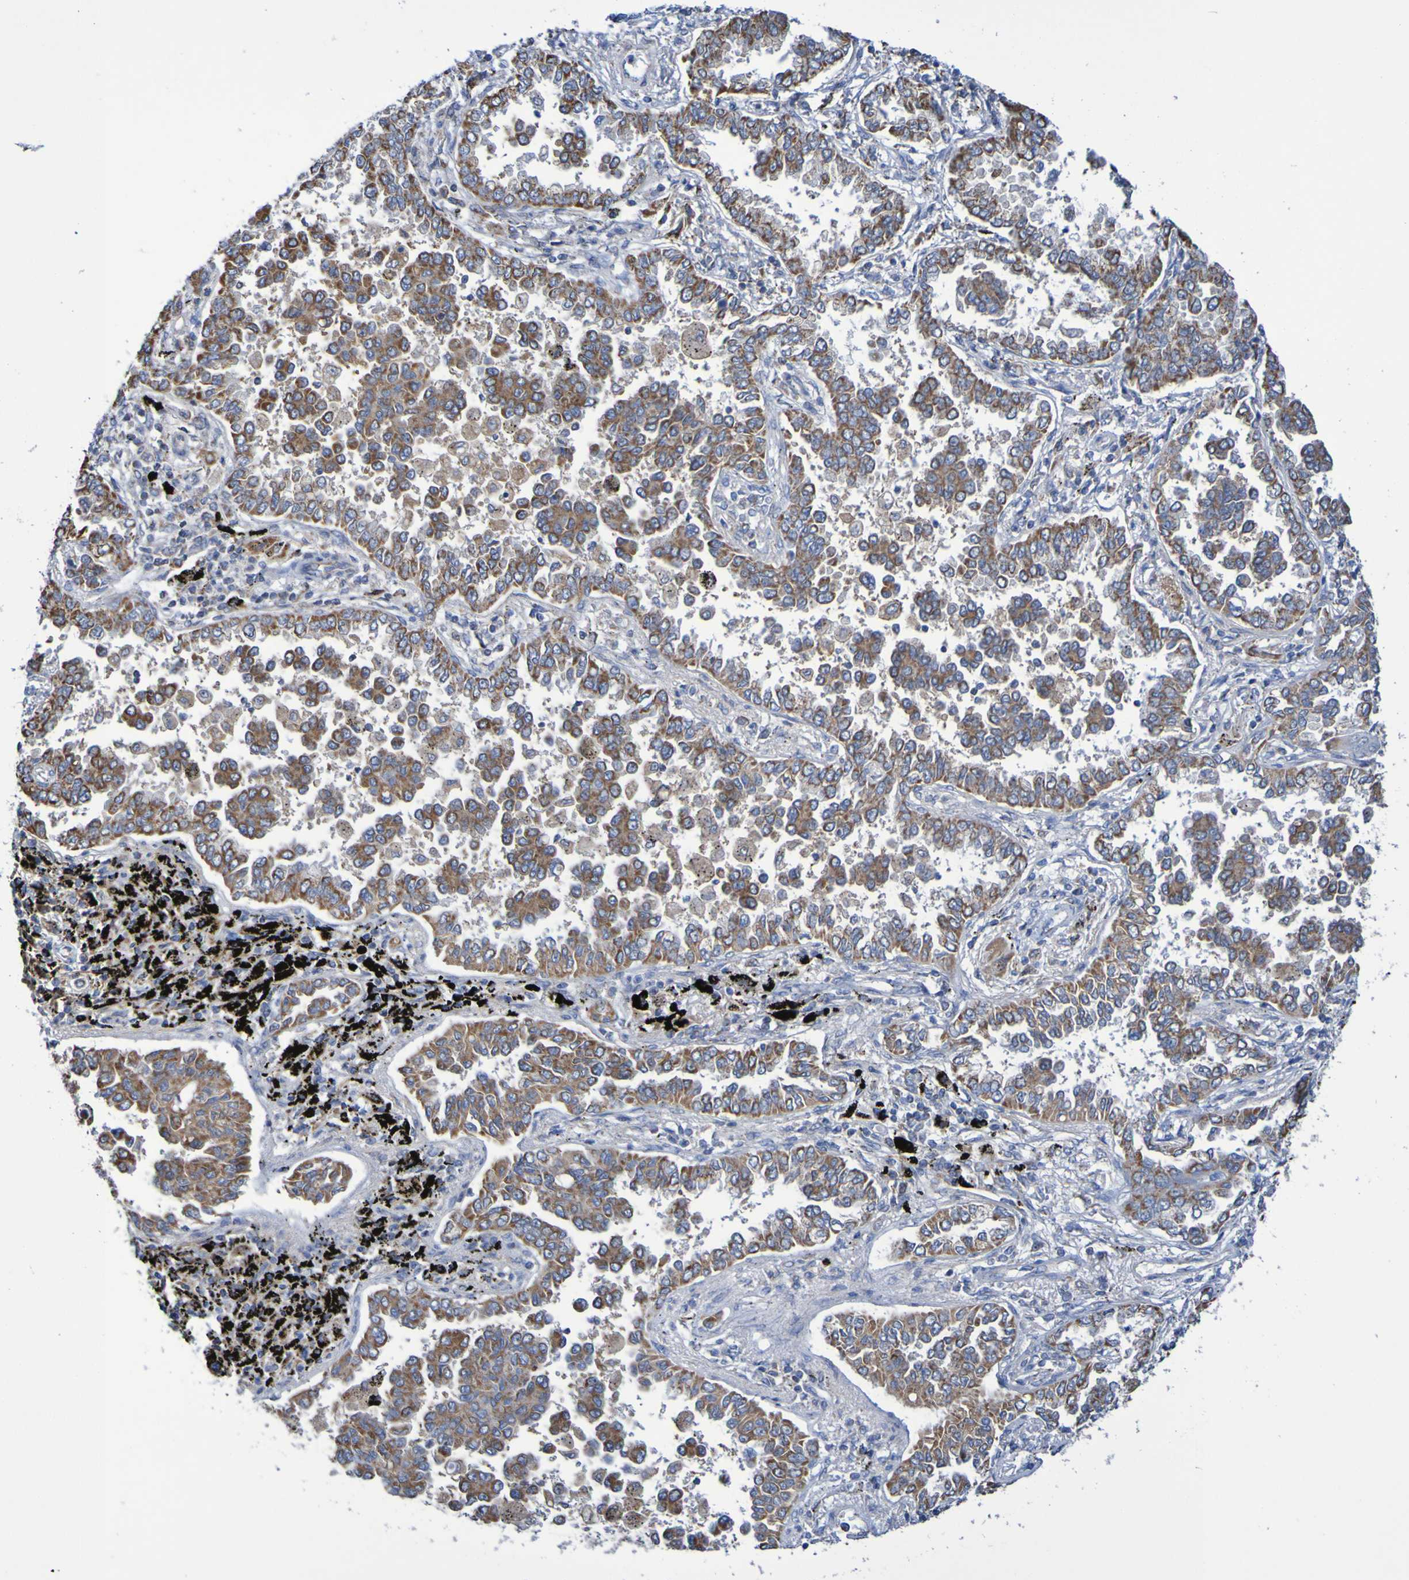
{"staining": {"intensity": "moderate", "quantity": ">75%", "location": "cytoplasmic/membranous"}, "tissue": "lung cancer", "cell_type": "Tumor cells", "image_type": "cancer", "snomed": [{"axis": "morphology", "description": "Normal tissue, NOS"}, {"axis": "morphology", "description": "Adenocarcinoma, NOS"}, {"axis": "topography", "description": "Lung"}], "caption": "Adenocarcinoma (lung) tissue exhibits moderate cytoplasmic/membranous expression in about >75% of tumor cells, visualized by immunohistochemistry.", "gene": "CNTN2", "patient": {"sex": "male", "age": 59}}